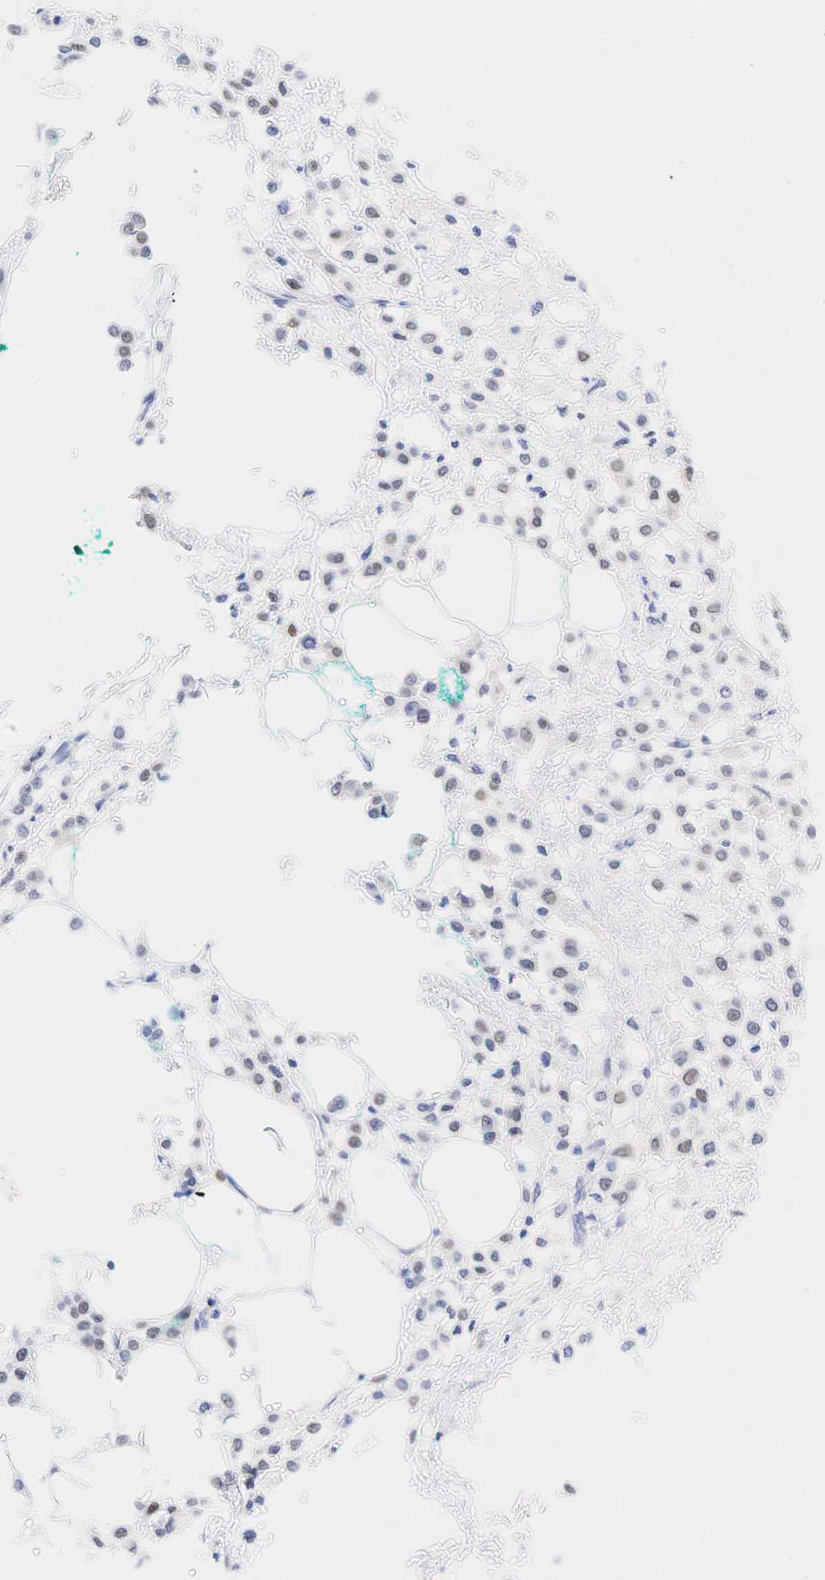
{"staining": {"intensity": "weak", "quantity": "<25%", "location": "nuclear"}, "tissue": "breast cancer", "cell_type": "Tumor cells", "image_type": "cancer", "snomed": [{"axis": "morphology", "description": "Lobular carcinoma"}, {"axis": "topography", "description": "Breast"}], "caption": "Immunohistochemistry (IHC) micrograph of human breast lobular carcinoma stained for a protein (brown), which exhibits no positivity in tumor cells. (DAB (3,3'-diaminobenzidine) immunohistochemistry (IHC), high magnification).", "gene": "AR", "patient": {"sex": "female", "age": 85}}